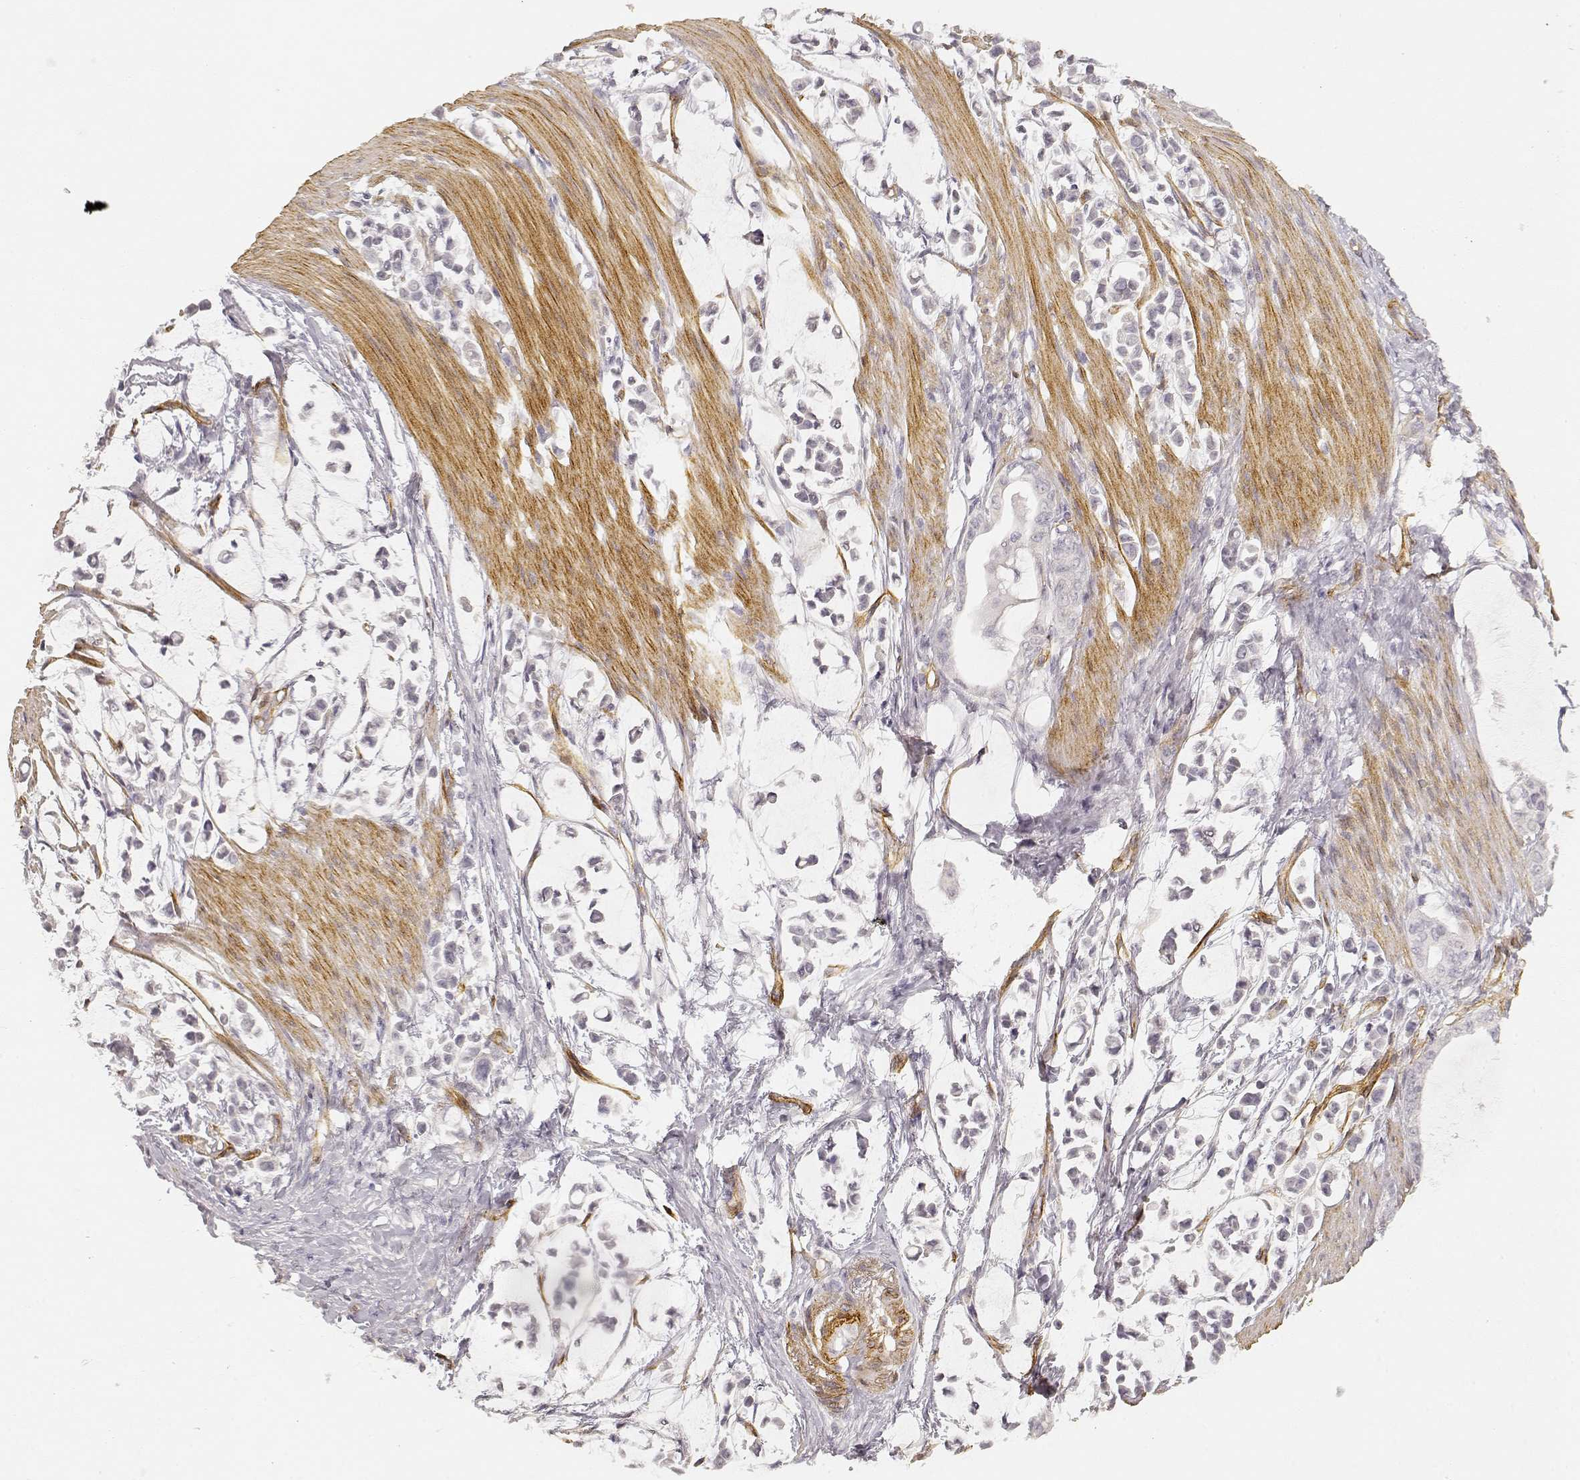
{"staining": {"intensity": "negative", "quantity": "none", "location": "none"}, "tissue": "stomach cancer", "cell_type": "Tumor cells", "image_type": "cancer", "snomed": [{"axis": "morphology", "description": "Adenocarcinoma, NOS"}, {"axis": "topography", "description": "Stomach"}], "caption": "This photomicrograph is of stomach cancer (adenocarcinoma) stained with immunohistochemistry (IHC) to label a protein in brown with the nuclei are counter-stained blue. There is no staining in tumor cells.", "gene": "LAMA4", "patient": {"sex": "male", "age": 82}}